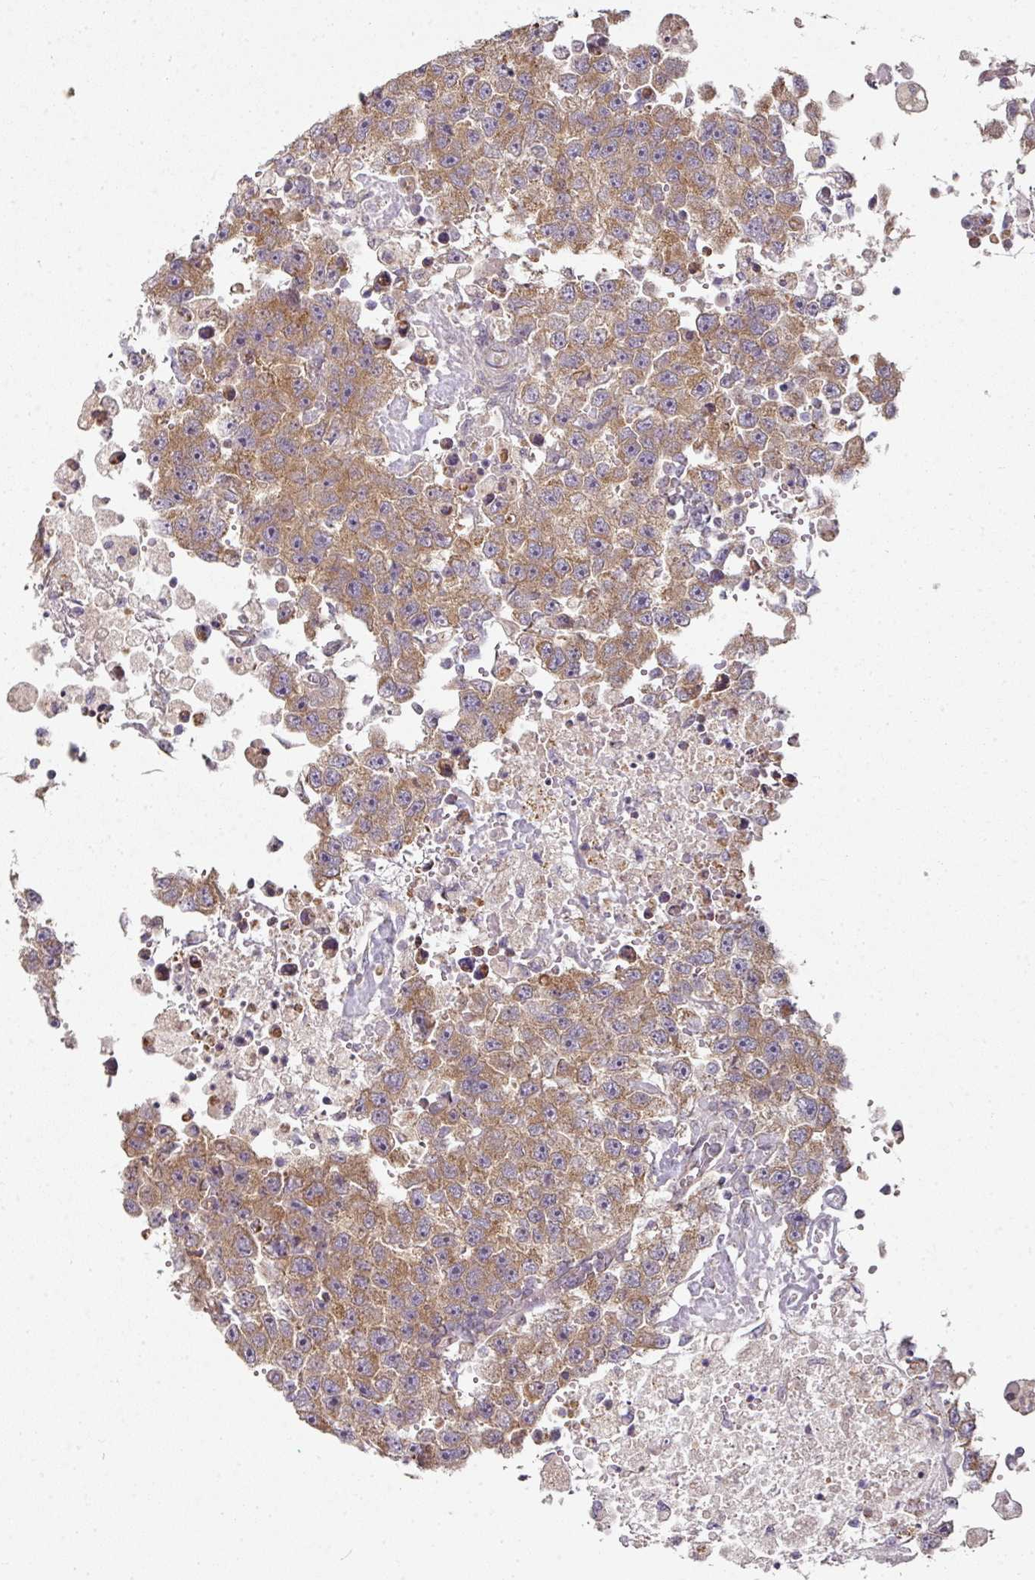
{"staining": {"intensity": "moderate", "quantity": ">75%", "location": "cytoplasmic/membranous"}, "tissue": "testis cancer", "cell_type": "Tumor cells", "image_type": "cancer", "snomed": [{"axis": "morphology", "description": "Carcinoma, Embryonal, NOS"}, {"axis": "topography", "description": "Testis"}], "caption": "Protein staining of testis cancer (embryonal carcinoma) tissue displays moderate cytoplasmic/membranous expression in approximately >75% of tumor cells.", "gene": "MAP2K2", "patient": {"sex": "male", "age": 83}}